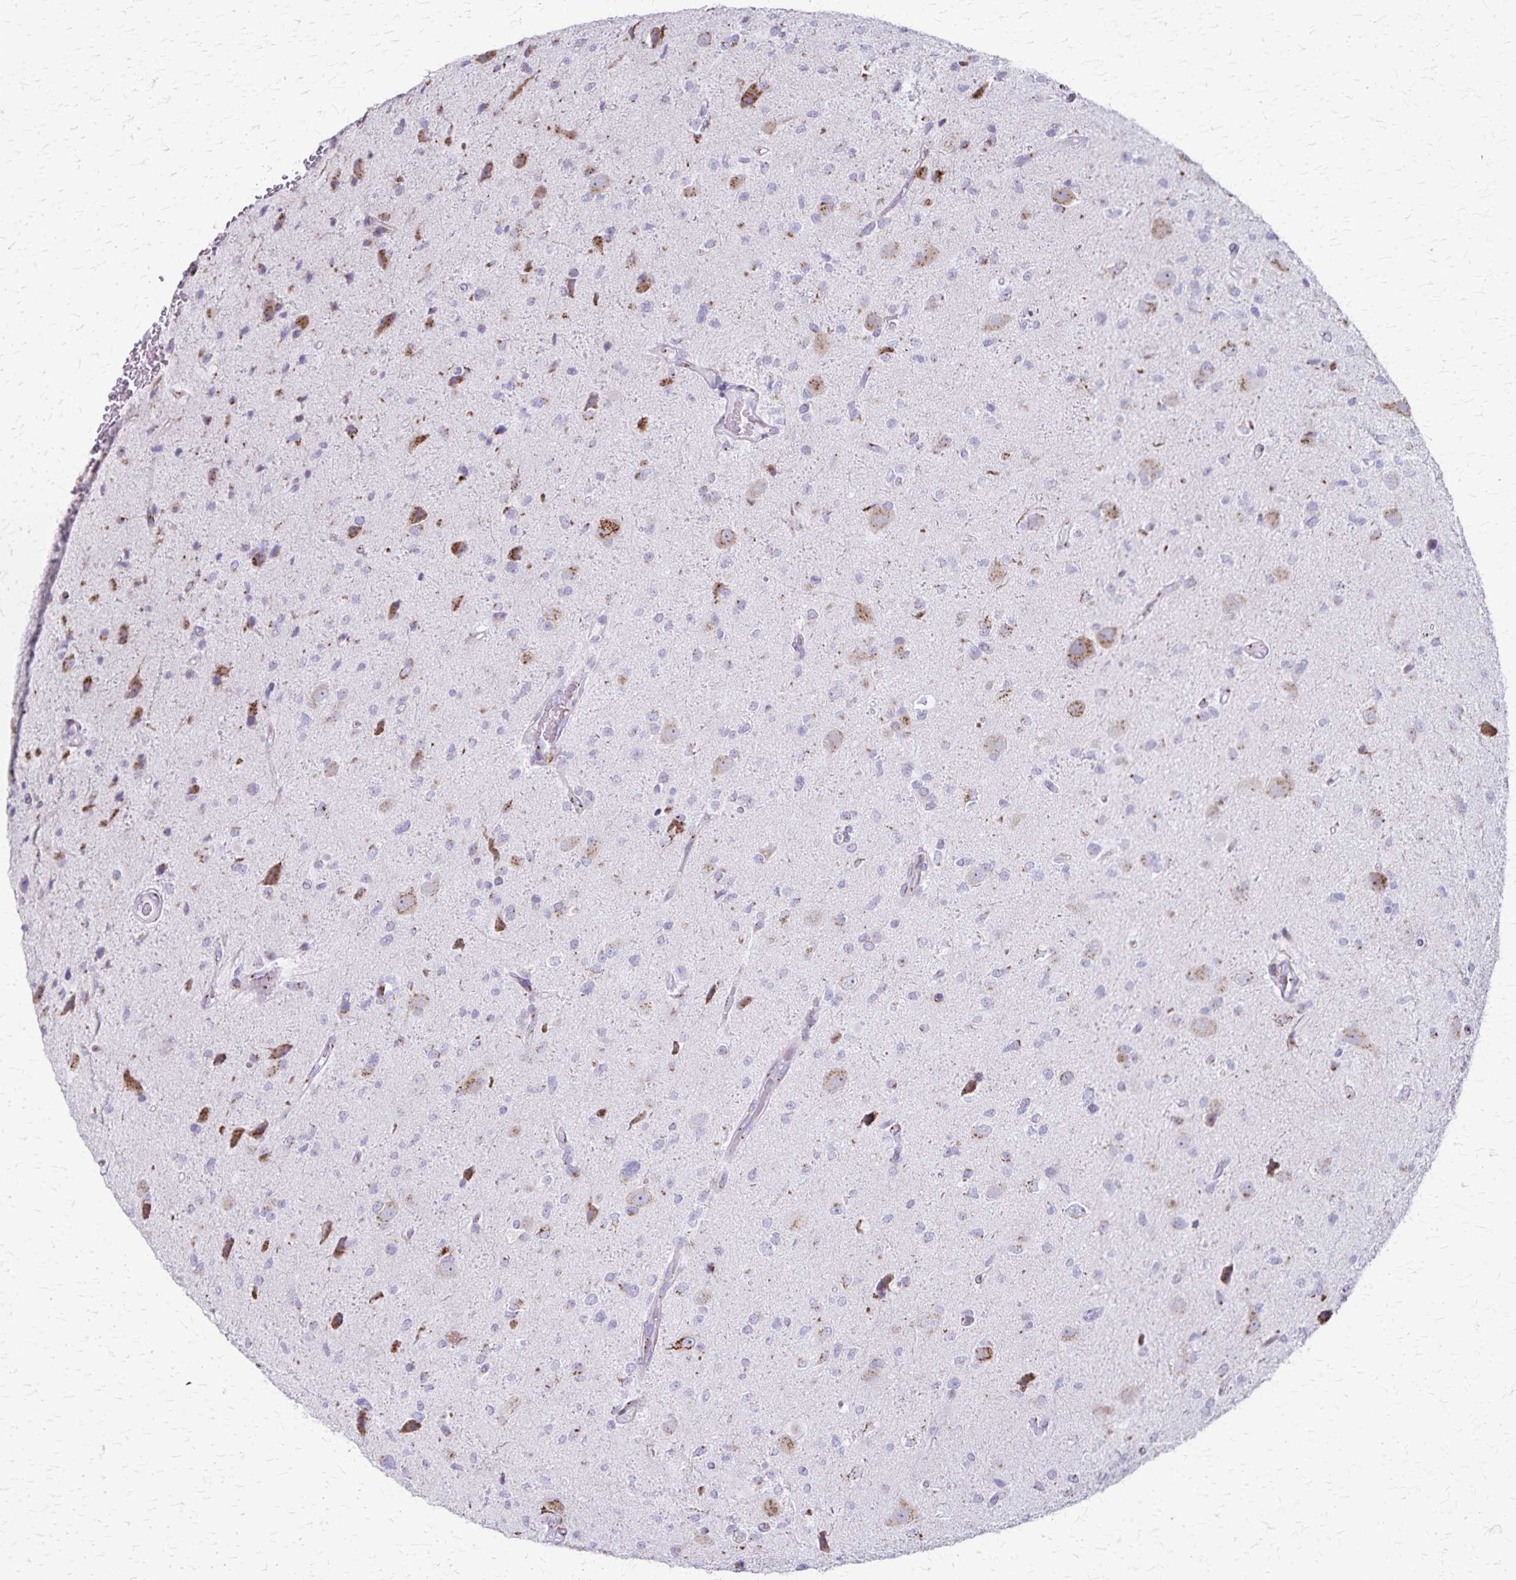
{"staining": {"intensity": "negative", "quantity": "none", "location": "none"}, "tissue": "glioma", "cell_type": "Tumor cells", "image_type": "cancer", "snomed": [{"axis": "morphology", "description": "Glioma, malignant, Low grade"}, {"axis": "topography", "description": "Brain"}], "caption": "High magnification brightfield microscopy of glioma stained with DAB (3,3'-diaminobenzidine) (brown) and counterstained with hematoxylin (blue): tumor cells show no significant positivity. Brightfield microscopy of immunohistochemistry stained with DAB (3,3'-diaminobenzidine) (brown) and hematoxylin (blue), captured at high magnification.", "gene": "MCFD2", "patient": {"sex": "female", "age": 32}}